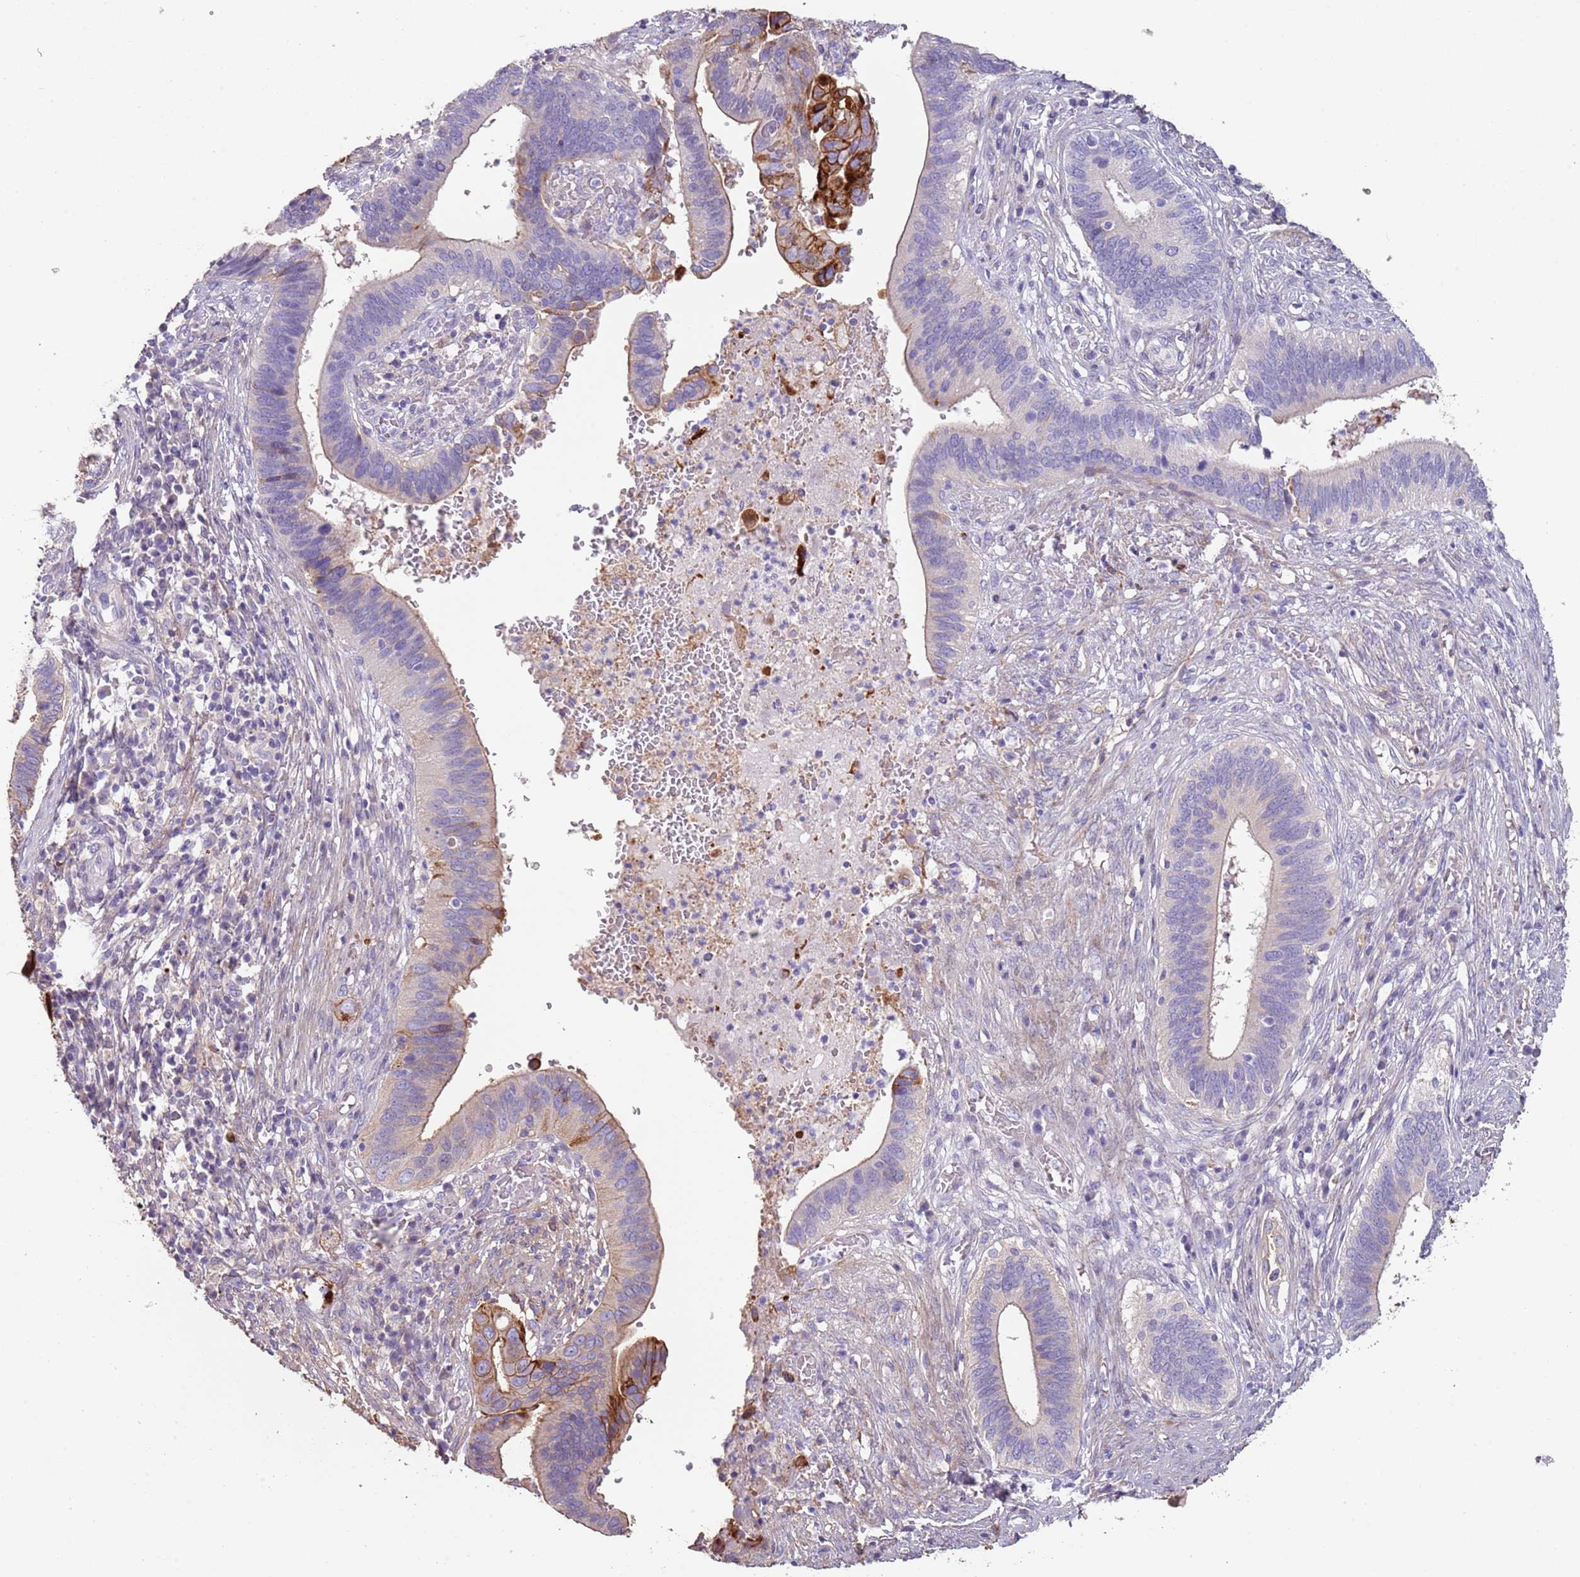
{"staining": {"intensity": "strong", "quantity": "<25%", "location": "cytoplasmic/membranous"}, "tissue": "cervical cancer", "cell_type": "Tumor cells", "image_type": "cancer", "snomed": [{"axis": "morphology", "description": "Adenocarcinoma, NOS"}, {"axis": "topography", "description": "Cervix"}], "caption": "Protein expression analysis of cervical cancer shows strong cytoplasmic/membranous positivity in approximately <25% of tumor cells.", "gene": "NBPF3", "patient": {"sex": "female", "age": 42}}